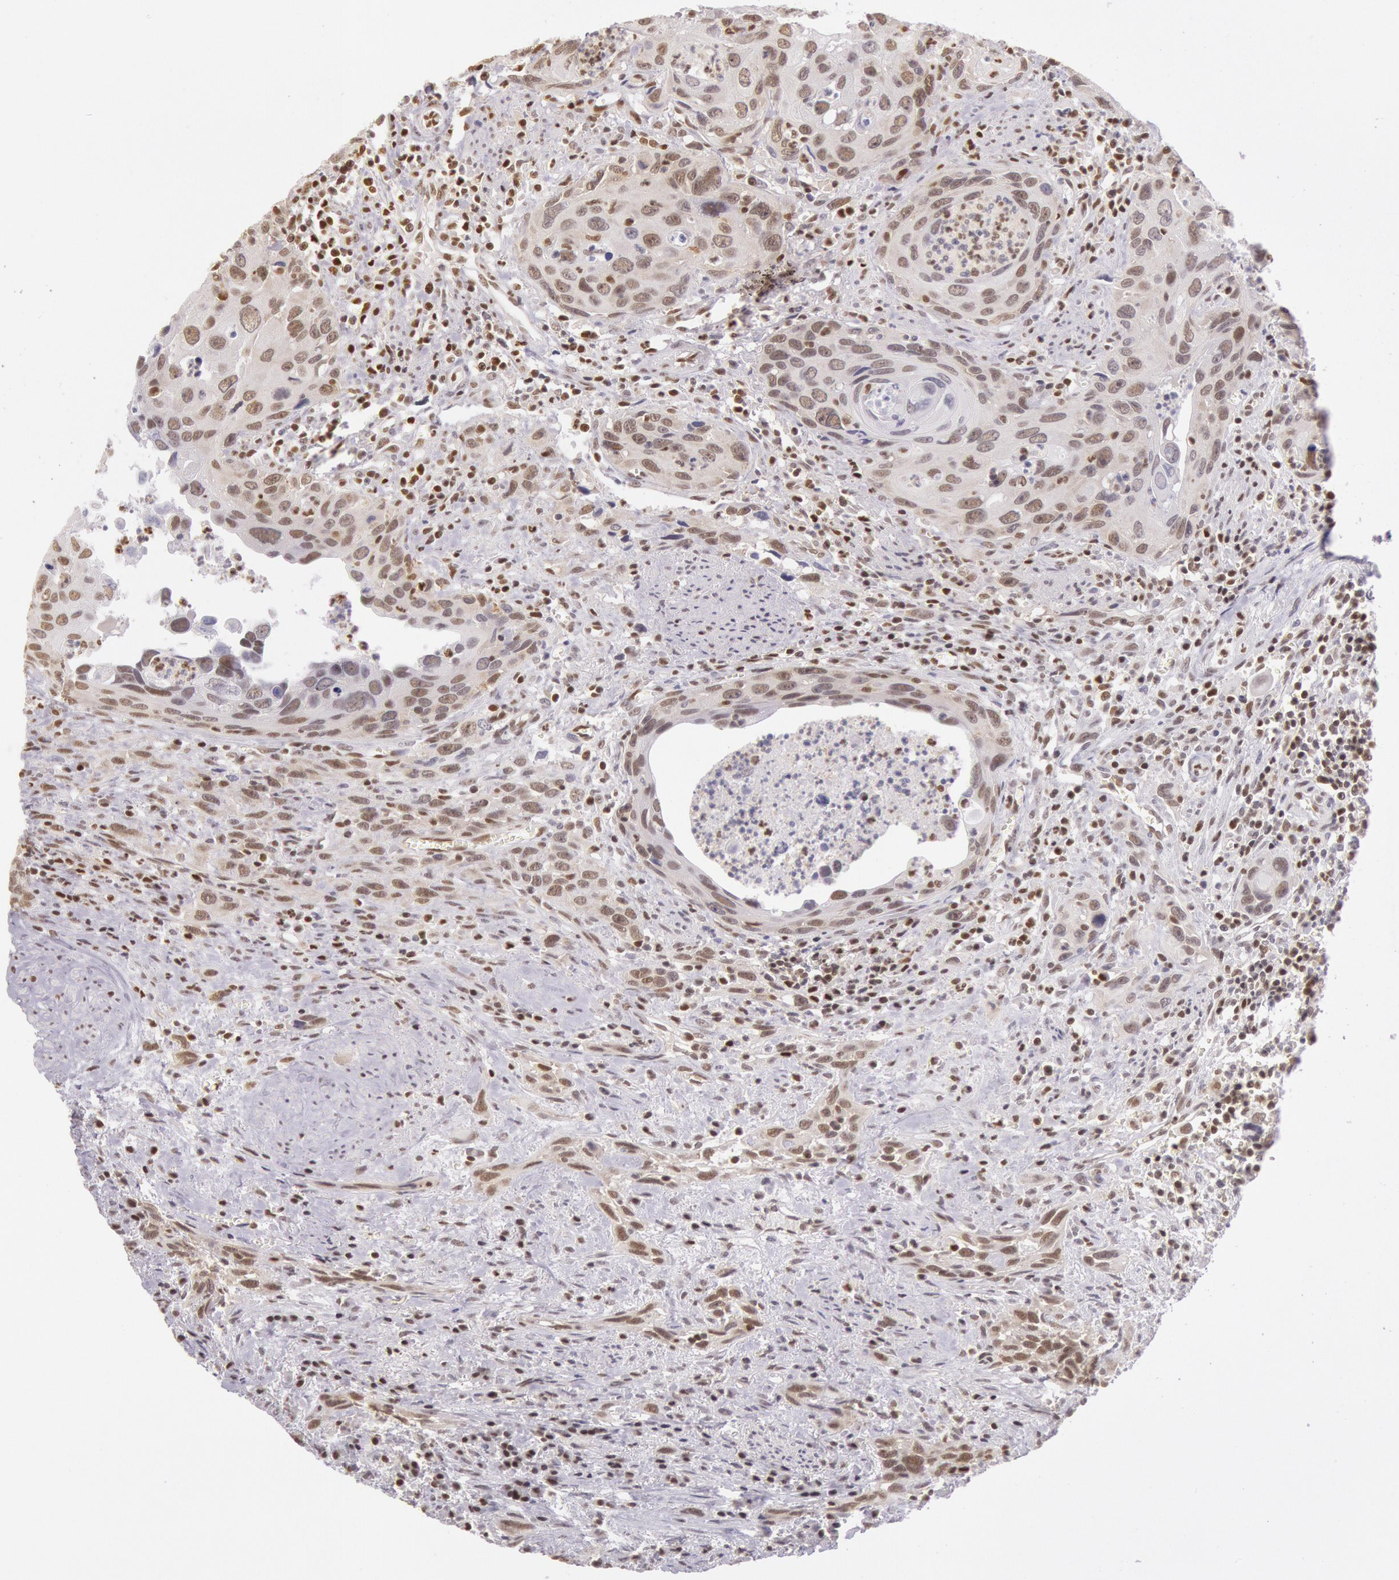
{"staining": {"intensity": "moderate", "quantity": "25%-75%", "location": "nuclear"}, "tissue": "urothelial cancer", "cell_type": "Tumor cells", "image_type": "cancer", "snomed": [{"axis": "morphology", "description": "Urothelial carcinoma, High grade"}, {"axis": "topography", "description": "Urinary bladder"}], "caption": "Human high-grade urothelial carcinoma stained with a protein marker demonstrates moderate staining in tumor cells.", "gene": "ESS2", "patient": {"sex": "male", "age": 71}}